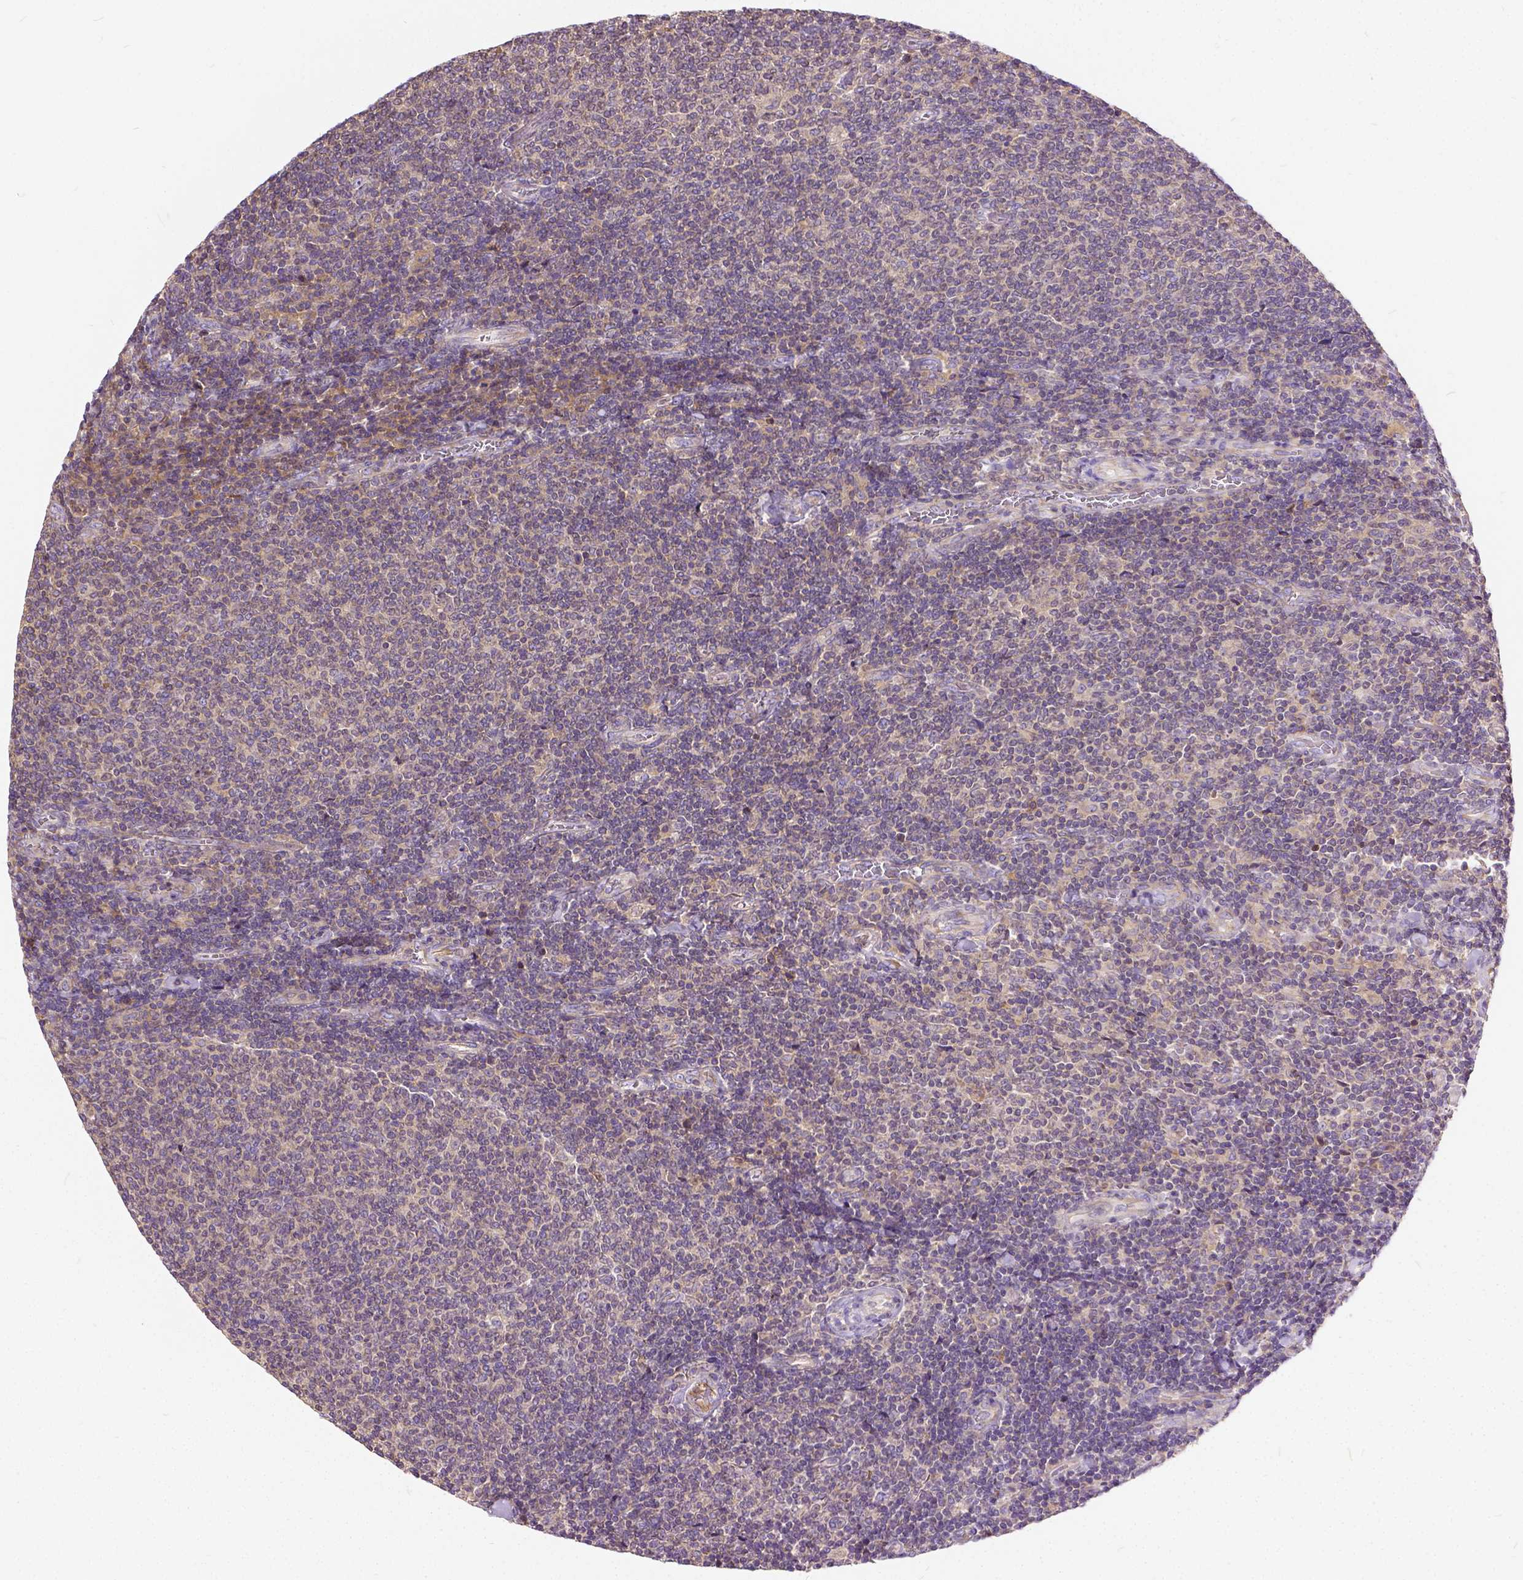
{"staining": {"intensity": "negative", "quantity": "none", "location": "none"}, "tissue": "lymphoma", "cell_type": "Tumor cells", "image_type": "cancer", "snomed": [{"axis": "morphology", "description": "Malignant lymphoma, non-Hodgkin's type, Low grade"}, {"axis": "topography", "description": "Lymph node"}], "caption": "Micrograph shows no protein positivity in tumor cells of malignant lymphoma, non-Hodgkin's type (low-grade) tissue.", "gene": "CADM4", "patient": {"sex": "male", "age": 52}}